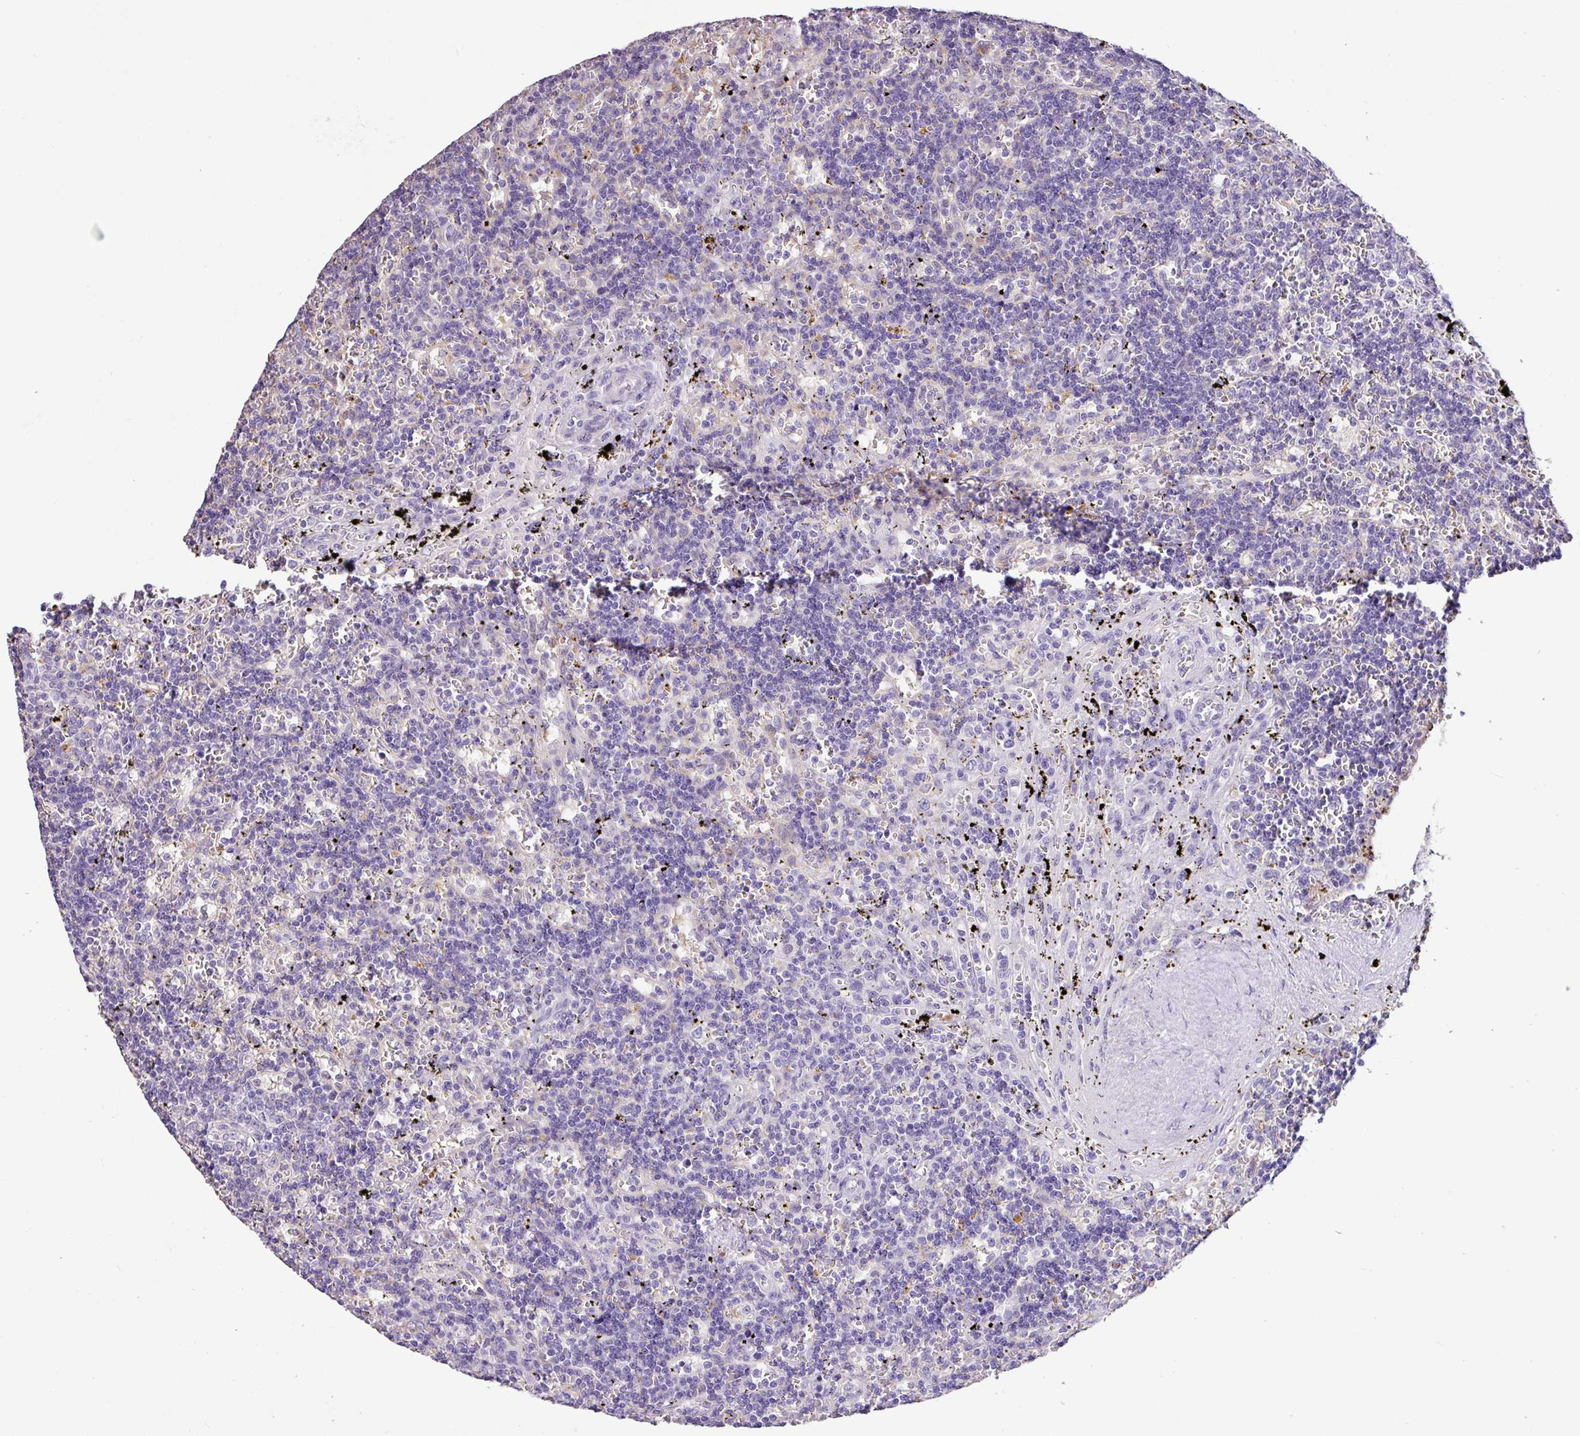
{"staining": {"intensity": "negative", "quantity": "none", "location": "none"}, "tissue": "lymphoma", "cell_type": "Tumor cells", "image_type": "cancer", "snomed": [{"axis": "morphology", "description": "Malignant lymphoma, non-Hodgkin's type, Low grade"}, {"axis": "topography", "description": "Spleen"}], "caption": "The image demonstrates no staining of tumor cells in low-grade malignant lymphoma, non-Hodgkin's type. (DAB immunohistochemistry with hematoxylin counter stain).", "gene": "ZG16", "patient": {"sex": "male", "age": 60}}